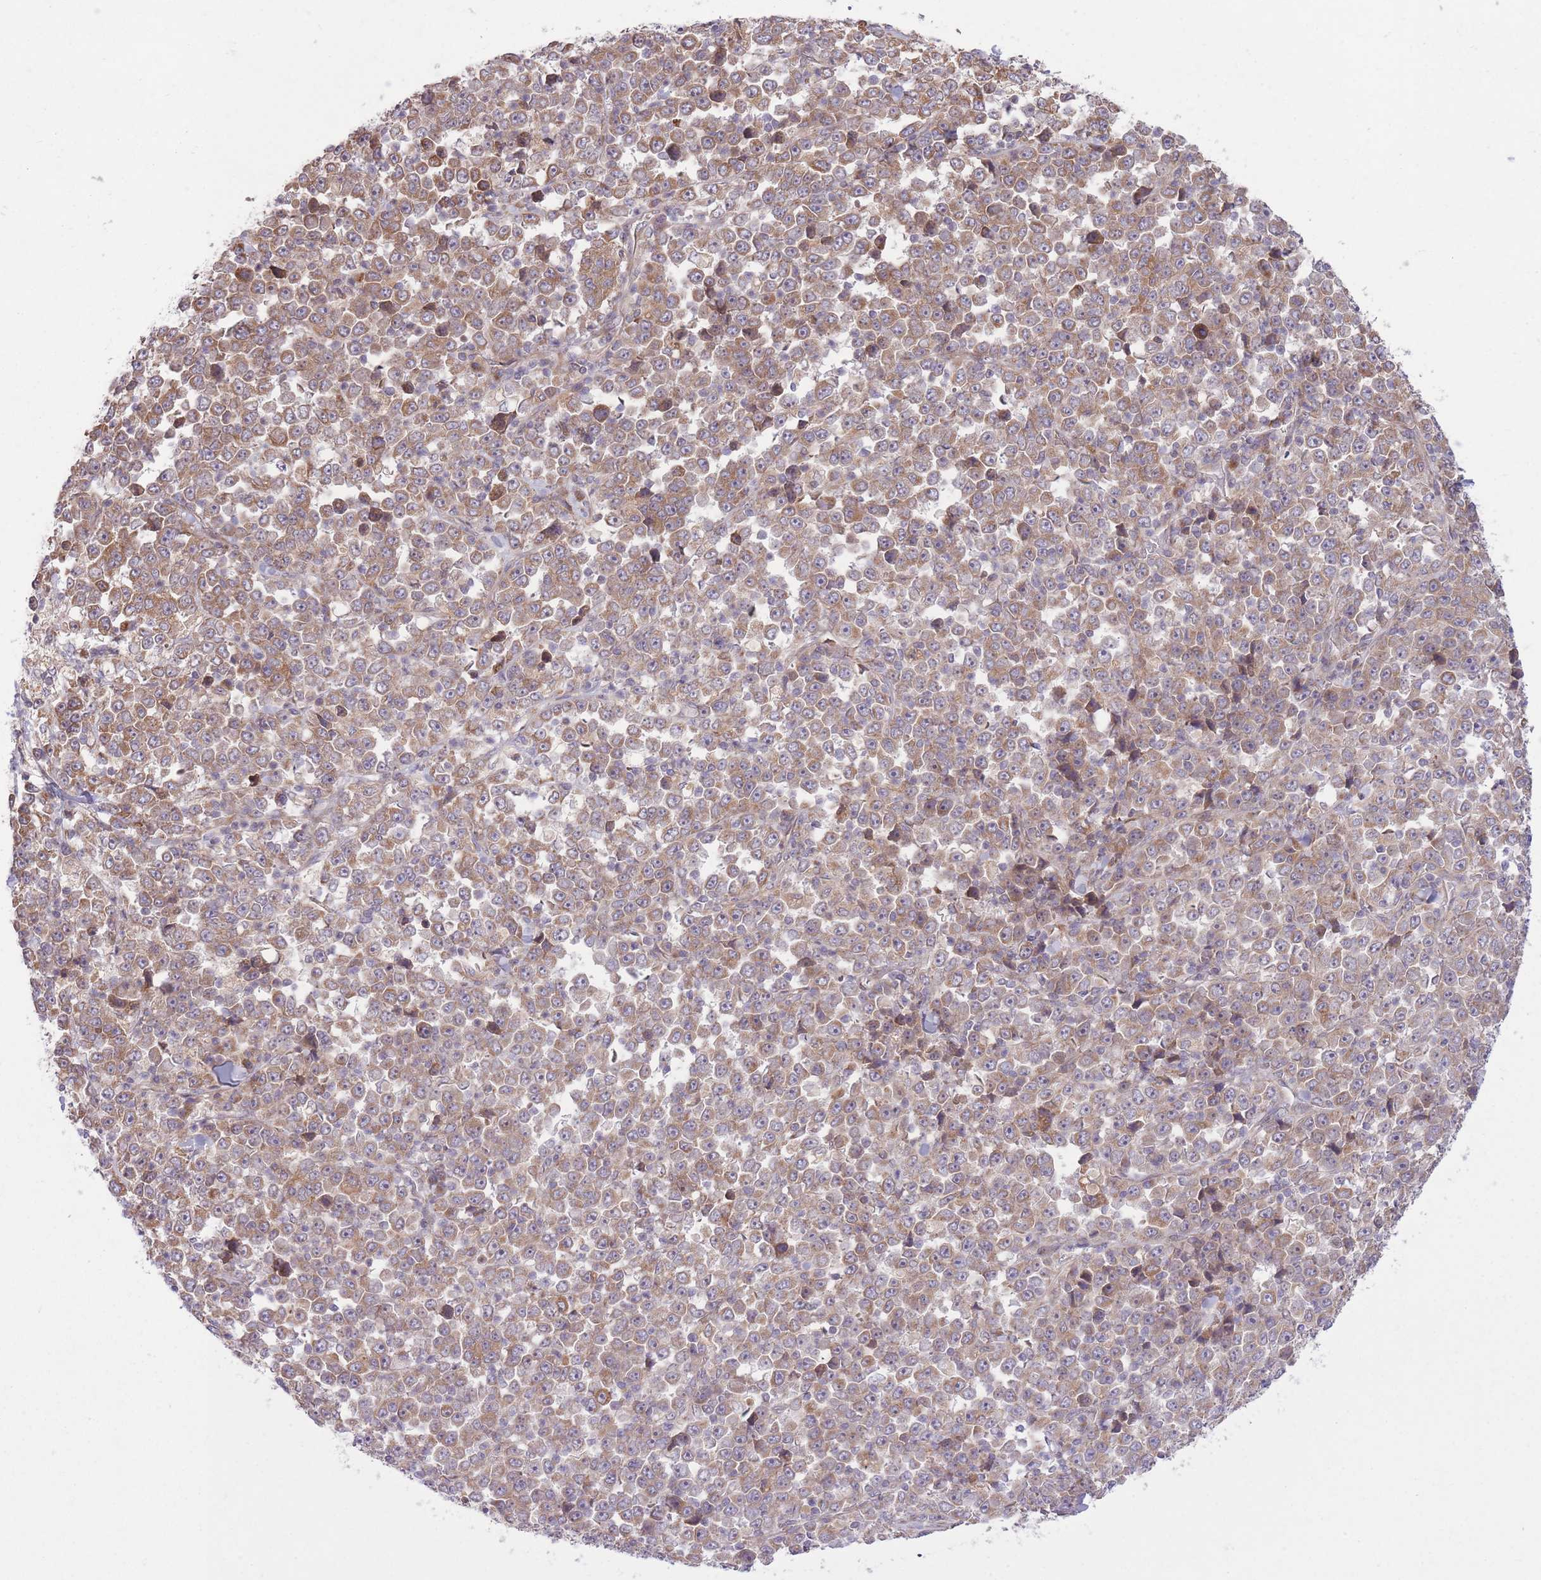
{"staining": {"intensity": "moderate", "quantity": ">75%", "location": "cytoplasmic/membranous"}, "tissue": "stomach cancer", "cell_type": "Tumor cells", "image_type": "cancer", "snomed": [{"axis": "morphology", "description": "Normal tissue, NOS"}, {"axis": "morphology", "description": "Adenocarcinoma, NOS"}, {"axis": "topography", "description": "Stomach, upper"}, {"axis": "topography", "description": "Stomach"}], "caption": "The immunohistochemical stain highlights moderate cytoplasmic/membranous expression in tumor cells of stomach adenocarcinoma tissue.", "gene": "ZNF391", "patient": {"sex": "male", "age": 59}}